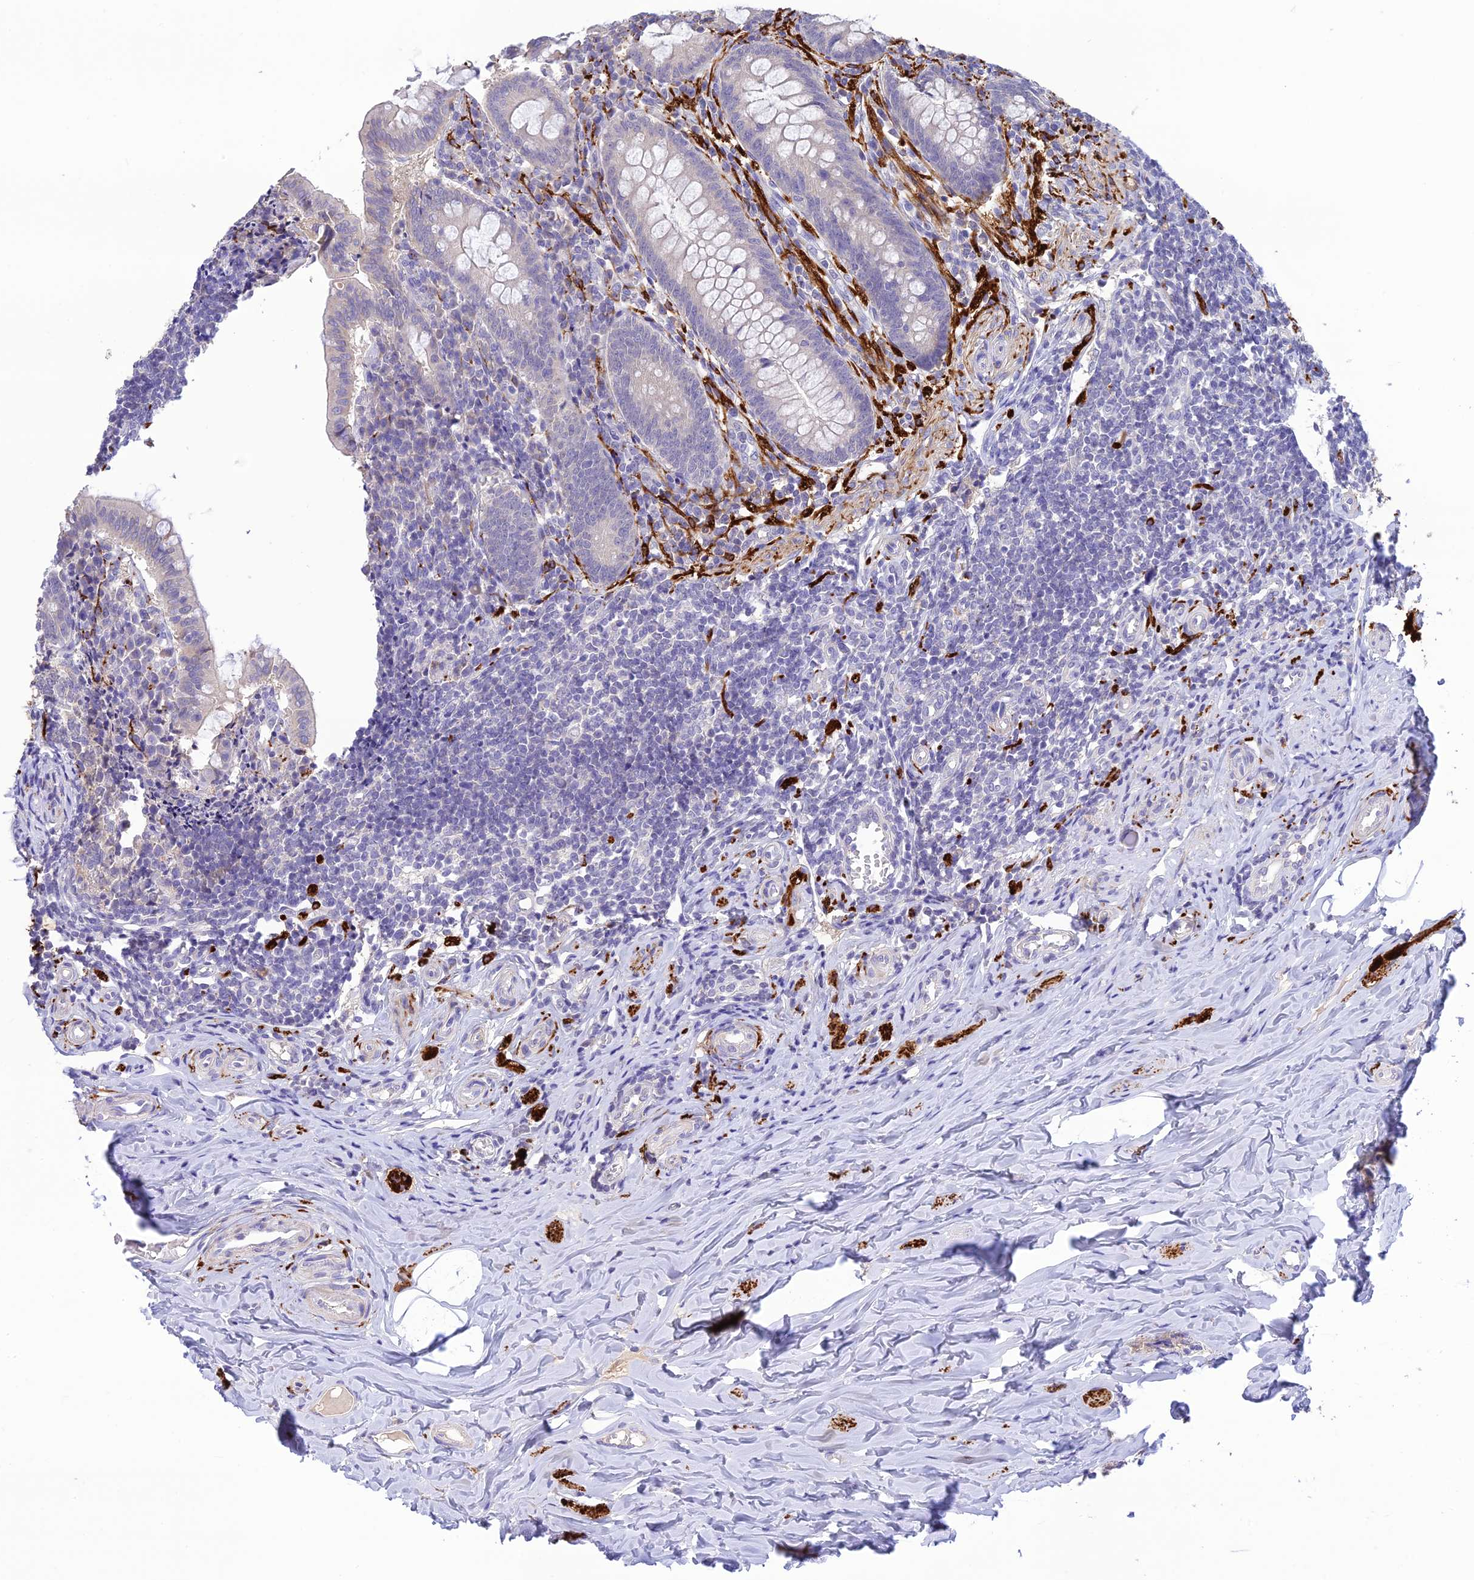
{"staining": {"intensity": "weak", "quantity": "<25%", "location": "cytoplasmic/membranous"}, "tissue": "appendix", "cell_type": "Glandular cells", "image_type": "normal", "snomed": [{"axis": "morphology", "description": "Normal tissue, NOS"}, {"axis": "topography", "description": "Appendix"}], "caption": "Human appendix stained for a protein using immunohistochemistry reveals no staining in glandular cells.", "gene": "XPO7", "patient": {"sex": "female", "age": 33}}